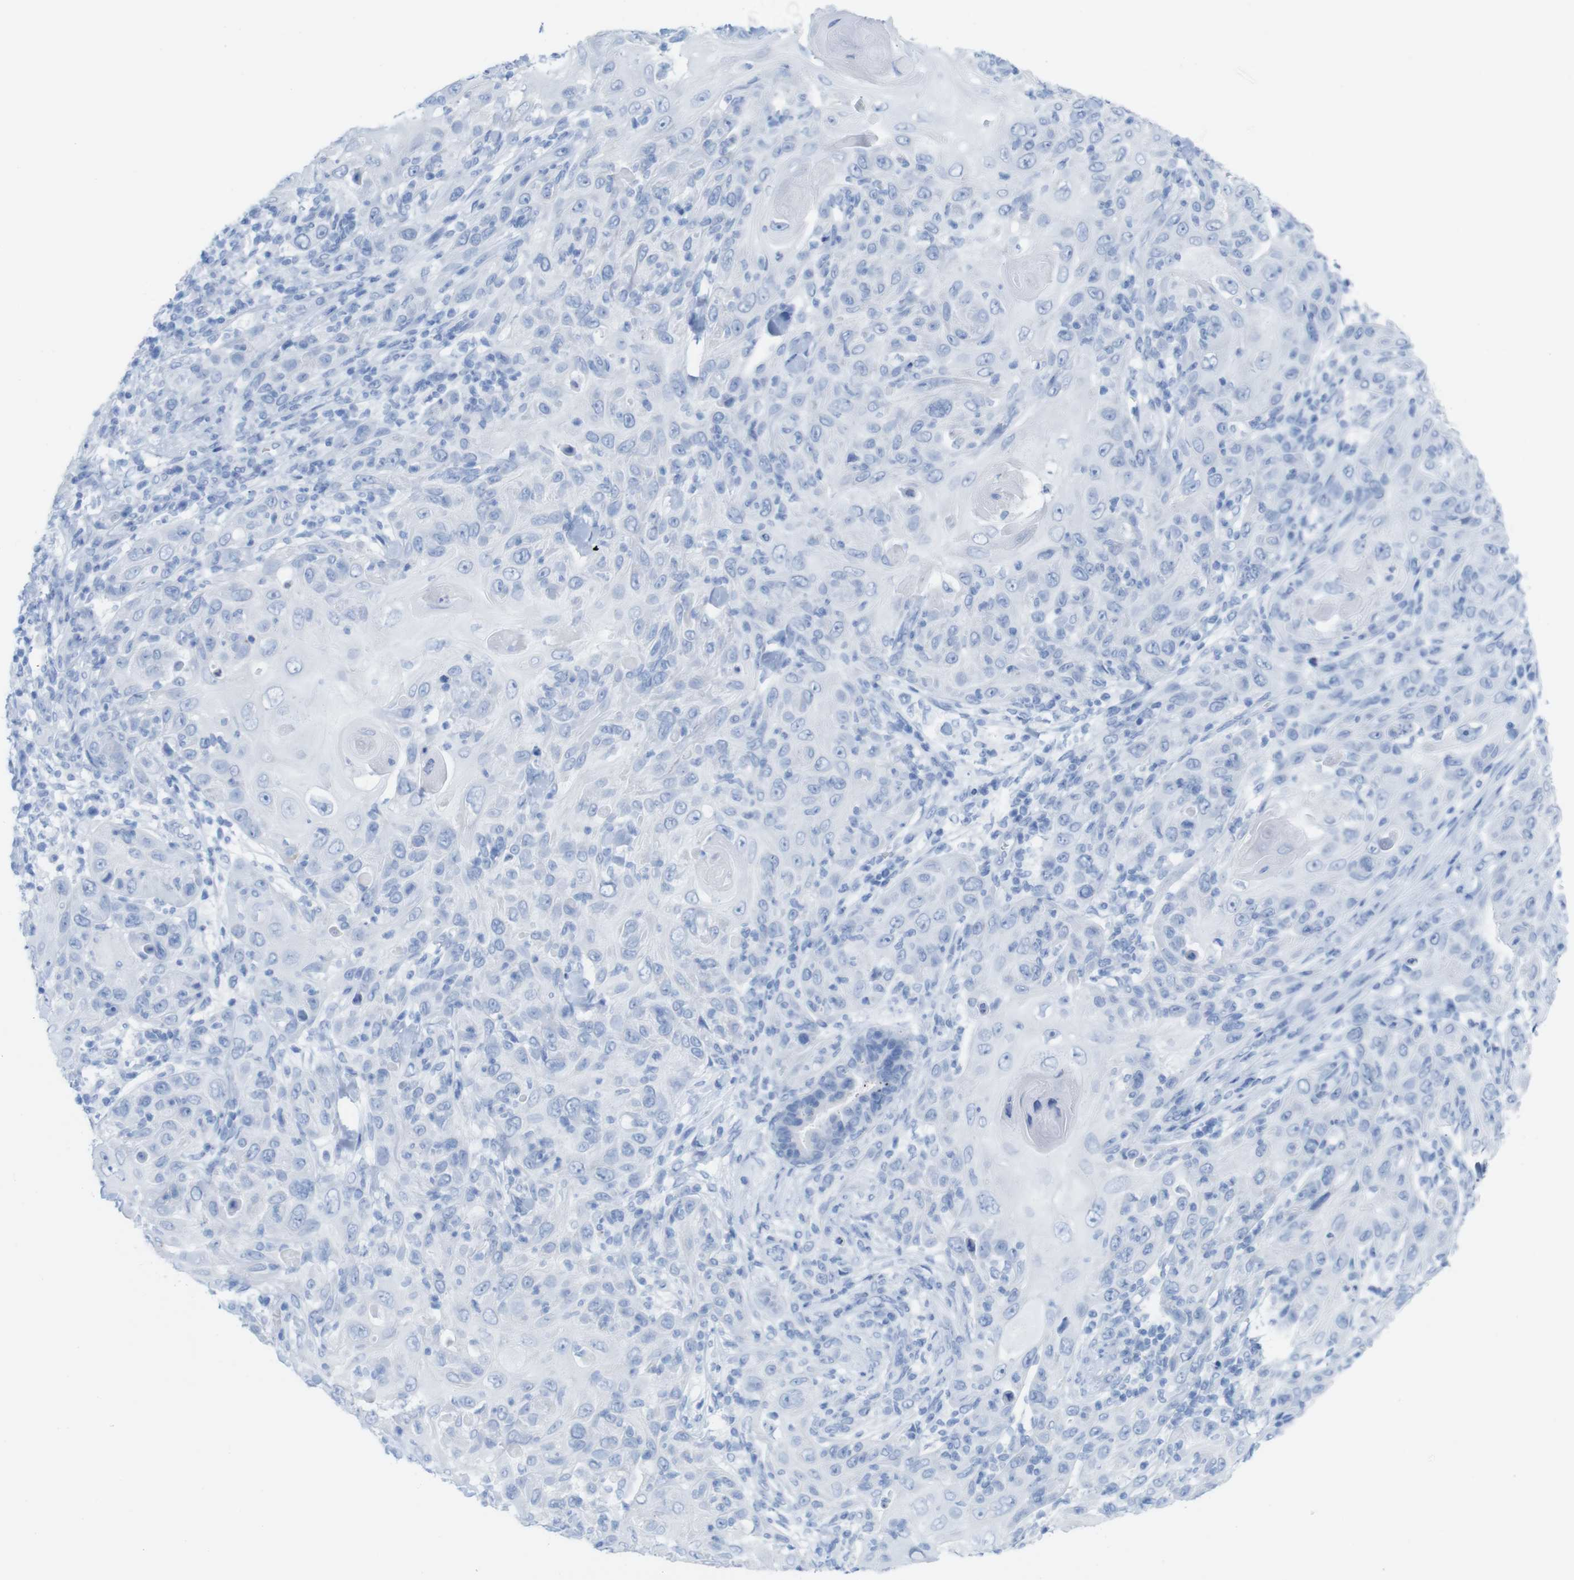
{"staining": {"intensity": "negative", "quantity": "none", "location": "none"}, "tissue": "skin cancer", "cell_type": "Tumor cells", "image_type": "cancer", "snomed": [{"axis": "morphology", "description": "Squamous cell carcinoma, NOS"}, {"axis": "topography", "description": "Skin"}], "caption": "Tumor cells show no significant protein staining in skin cancer.", "gene": "MYH7", "patient": {"sex": "female", "age": 88}}